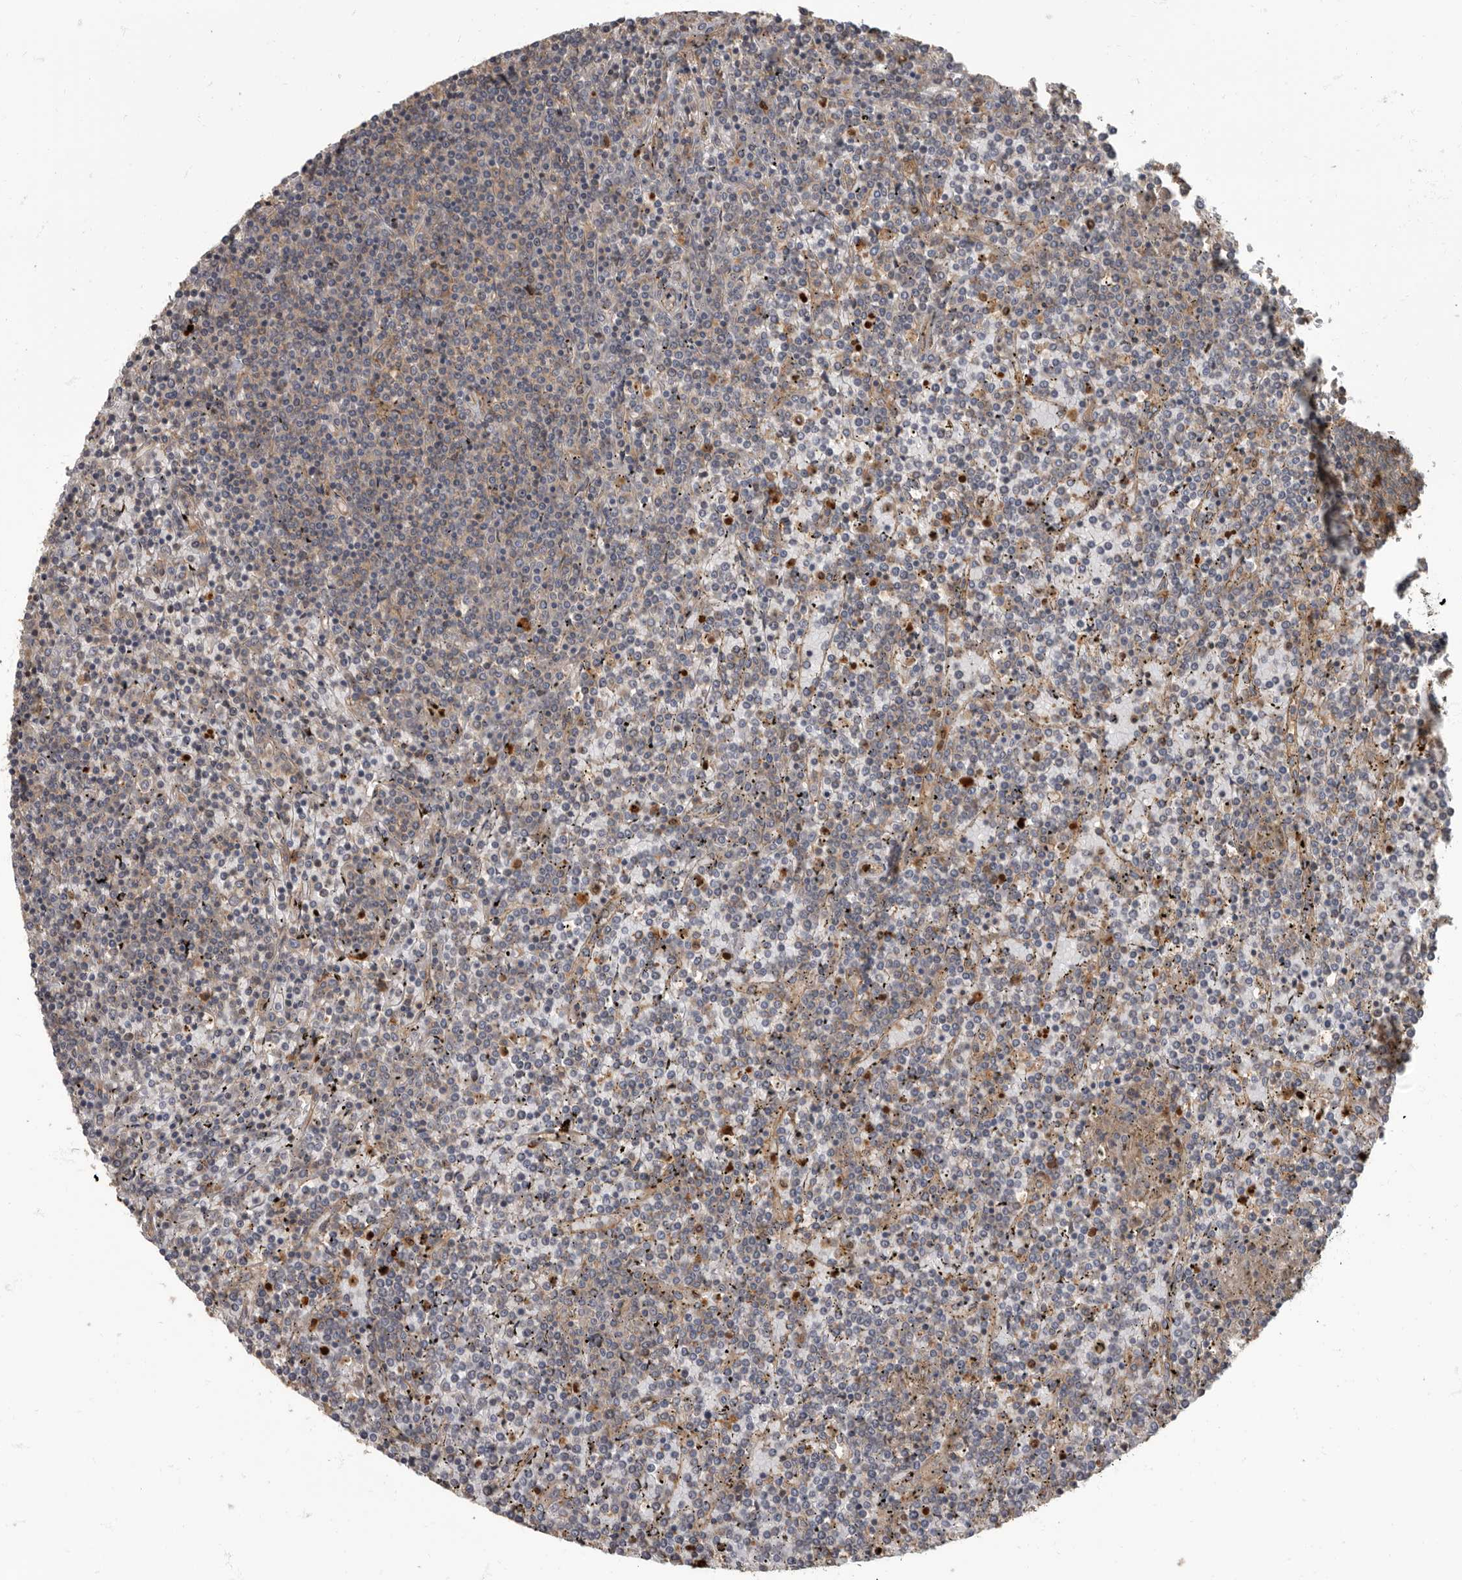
{"staining": {"intensity": "weak", "quantity": "<25%", "location": "cytoplasmic/membranous"}, "tissue": "lymphoma", "cell_type": "Tumor cells", "image_type": "cancer", "snomed": [{"axis": "morphology", "description": "Malignant lymphoma, non-Hodgkin's type, Low grade"}, {"axis": "topography", "description": "Spleen"}], "caption": "The photomicrograph exhibits no significant expression in tumor cells of low-grade malignant lymphoma, non-Hodgkin's type.", "gene": "DAAM1", "patient": {"sex": "female", "age": 19}}